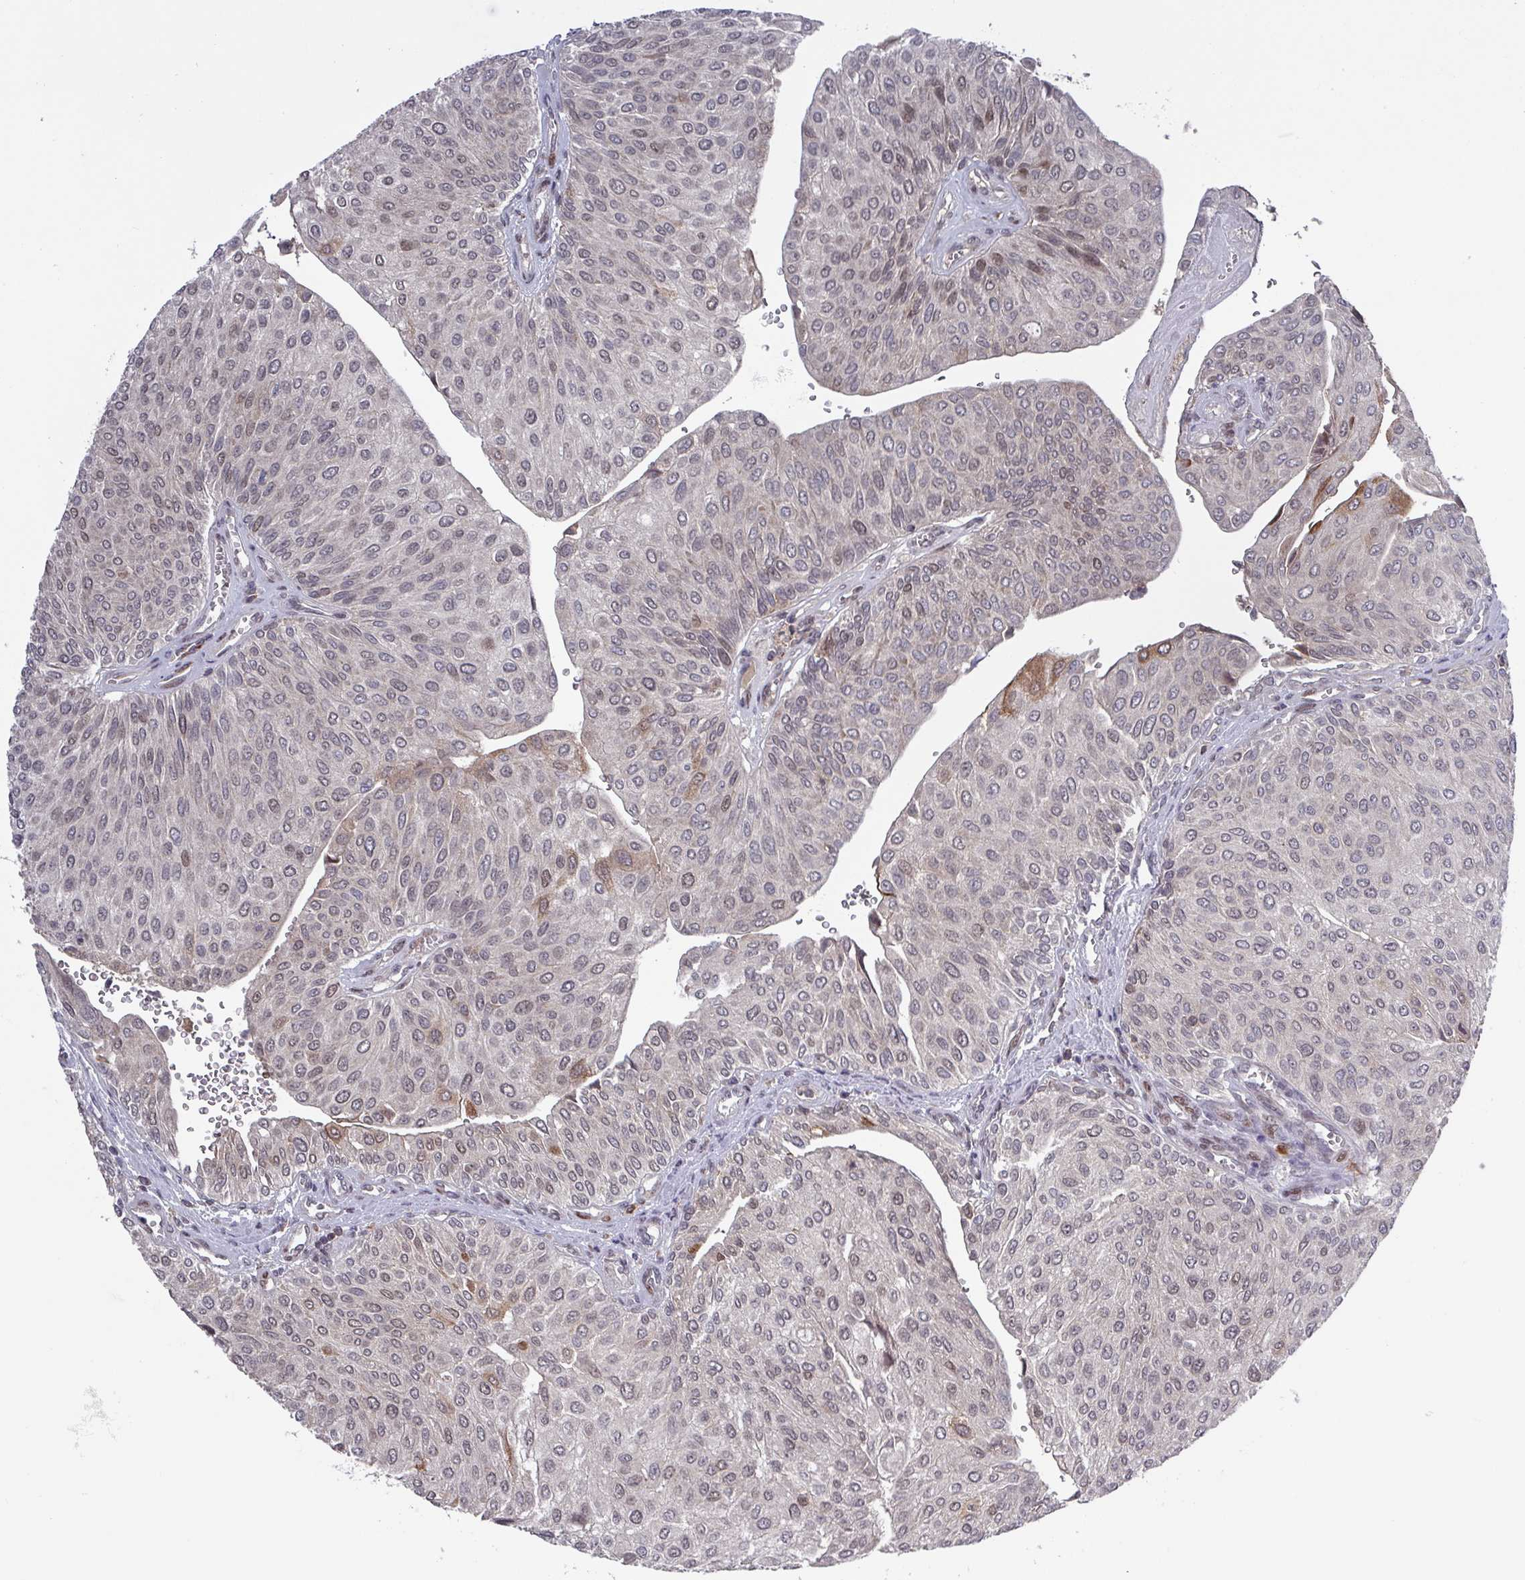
{"staining": {"intensity": "moderate", "quantity": "<25%", "location": "nuclear"}, "tissue": "urothelial cancer", "cell_type": "Tumor cells", "image_type": "cancer", "snomed": [{"axis": "morphology", "description": "Urothelial carcinoma, NOS"}, {"axis": "topography", "description": "Urinary bladder"}], "caption": "Protein staining displays moderate nuclear staining in about <25% of tumor cells in transitional cell carcinoma. (IHC, brightfield microscopy, high magnification).", "gene": "PRRX1", "patient": {"sex": "male", "age": 67}}